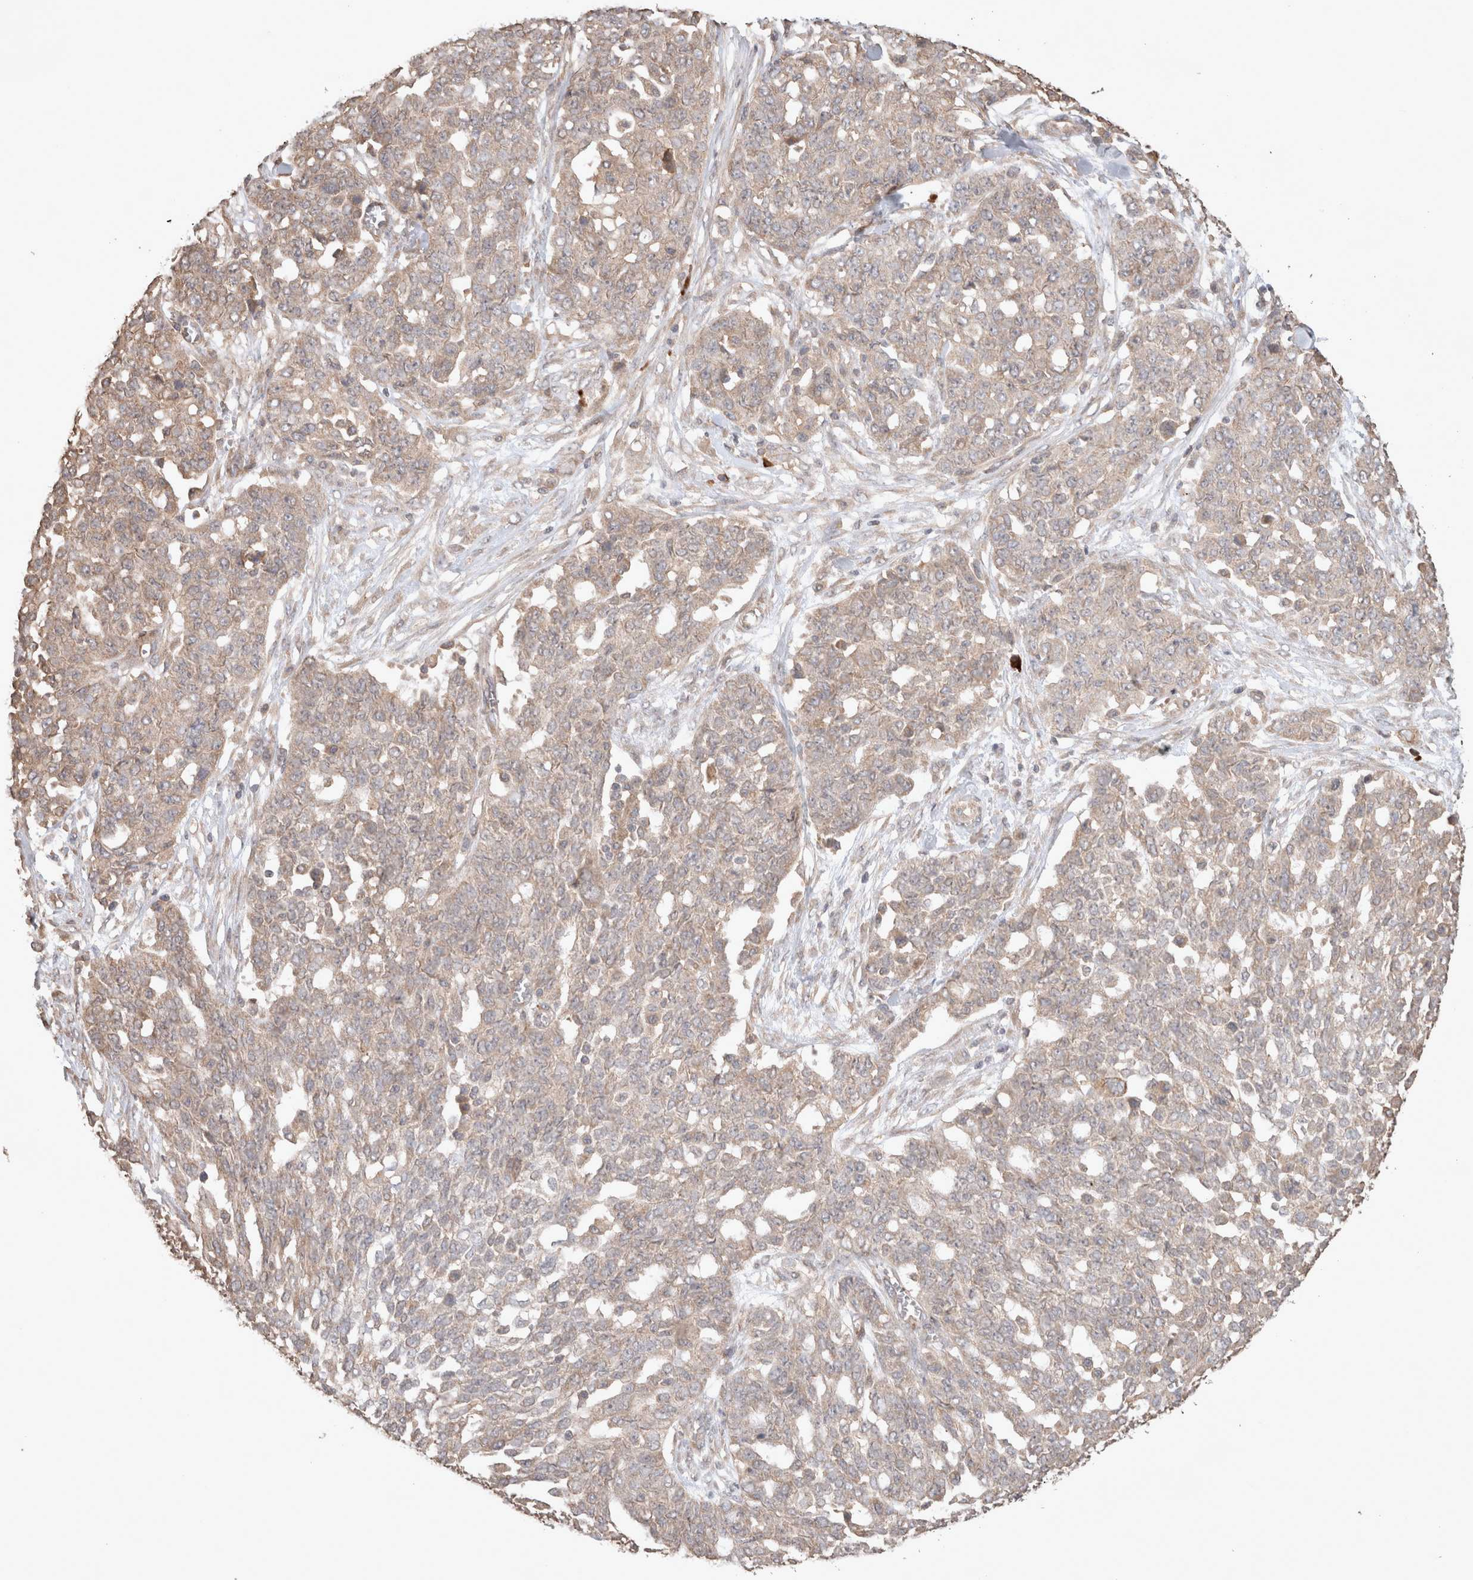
{"staining": {"intensity": "weak", "quantity": ">75%", "location": "cytoplasmic/membranous"}, "tissue": "ovarian cancer", "cell_type": "Tumor cells", "image_type": "cancer", "snomed": [{"axis": "morphology", "description": "Cystadenocarcinoma, serous, NOS"}, {"axis": "topography", "description": "Soft tissue"}, {"axis": "topography", "description": "Ovary"}], "caption": "Tumor cells display weak cytoplasmic/membranous positivity in about >75% of cells in ovarian cancer. Using DAB (brown) and hematoxylin (blue) stains, captured at high magnification using brightfield microscopy.", "gene": "HROB", "patient": {"sex": "female", "age": 57}}